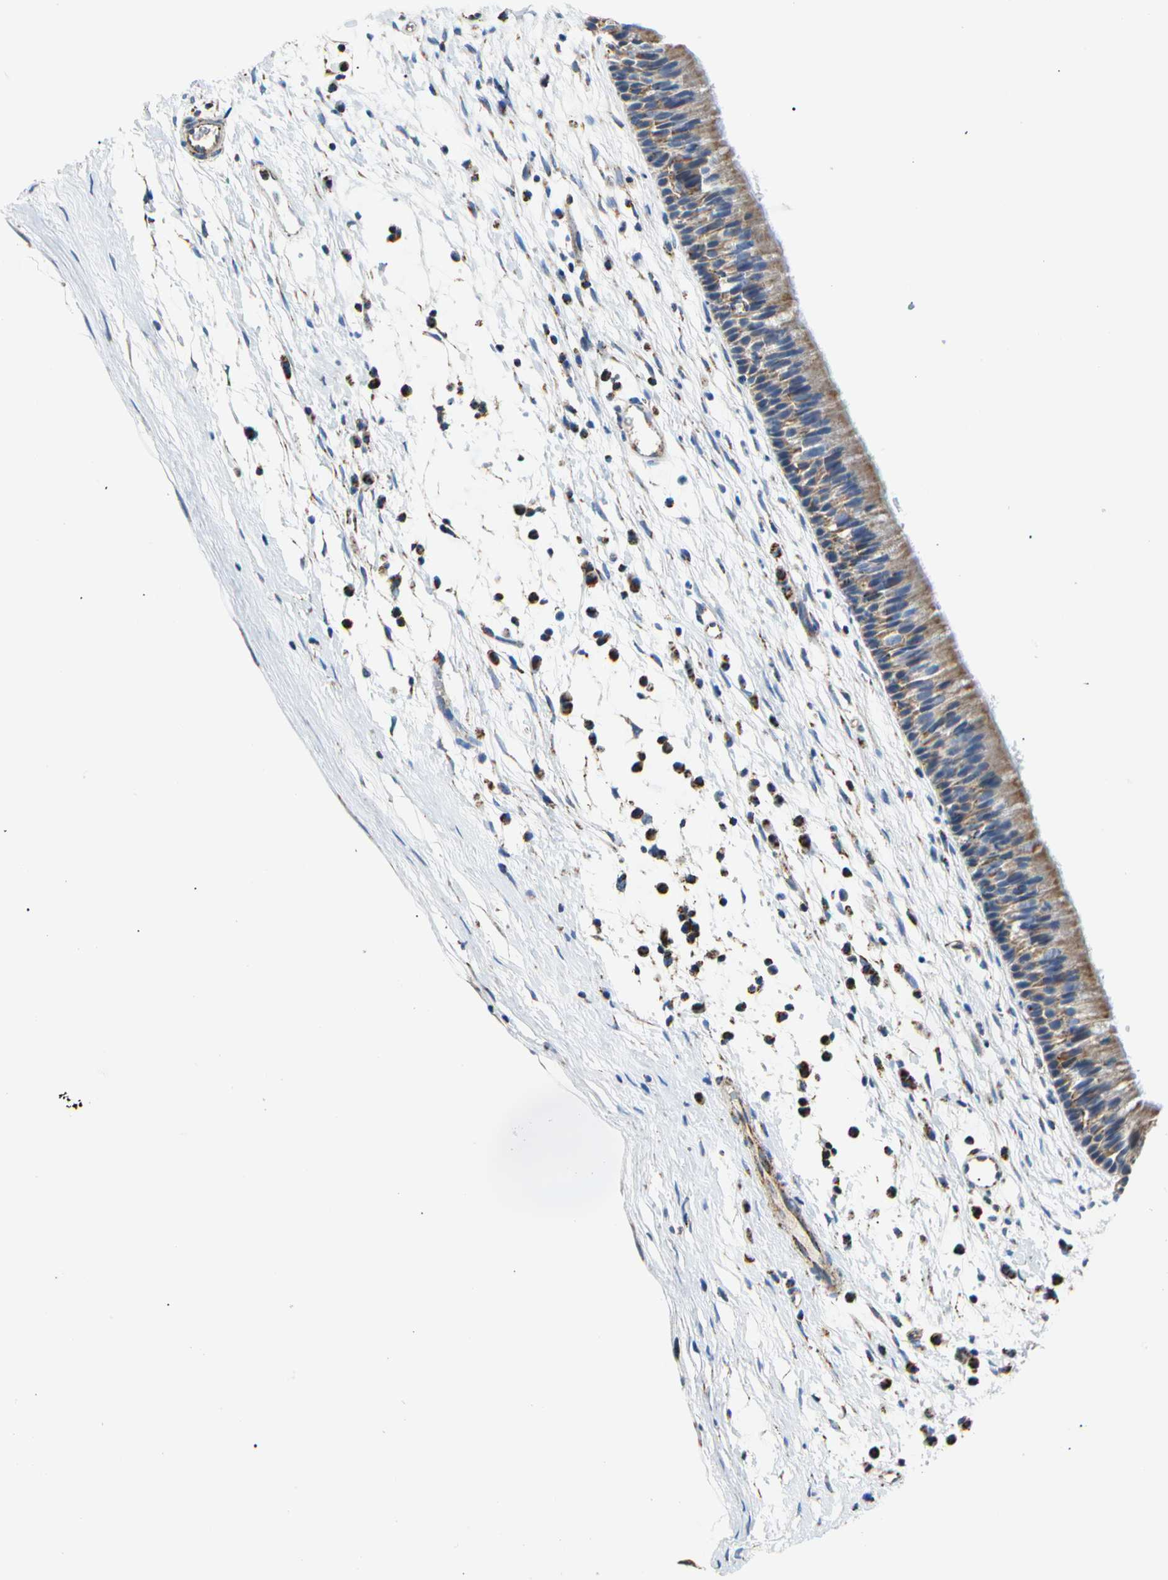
{"staining": {"intensity": "moderate", "quantity": ">75%", "location": "cytoplasmic/membranous"}, "tissue": "nasopharynx", "cell_type": "Respiratory epithelial cells", "image_type": "normal", "snomed": [{"axis": "morphology", "description": "Normal tissue, NOS"}, {"axis": "topography", "description": "Nasopharynx"}], "caption": "Protein expression by IHC shows moderate cytoplasmic/membranous expression in about >75% of respiratory epithelial cells in normal nasopharynx.", "gene": "ACAT1", "patient": {"sex": "male", "age": 13}}